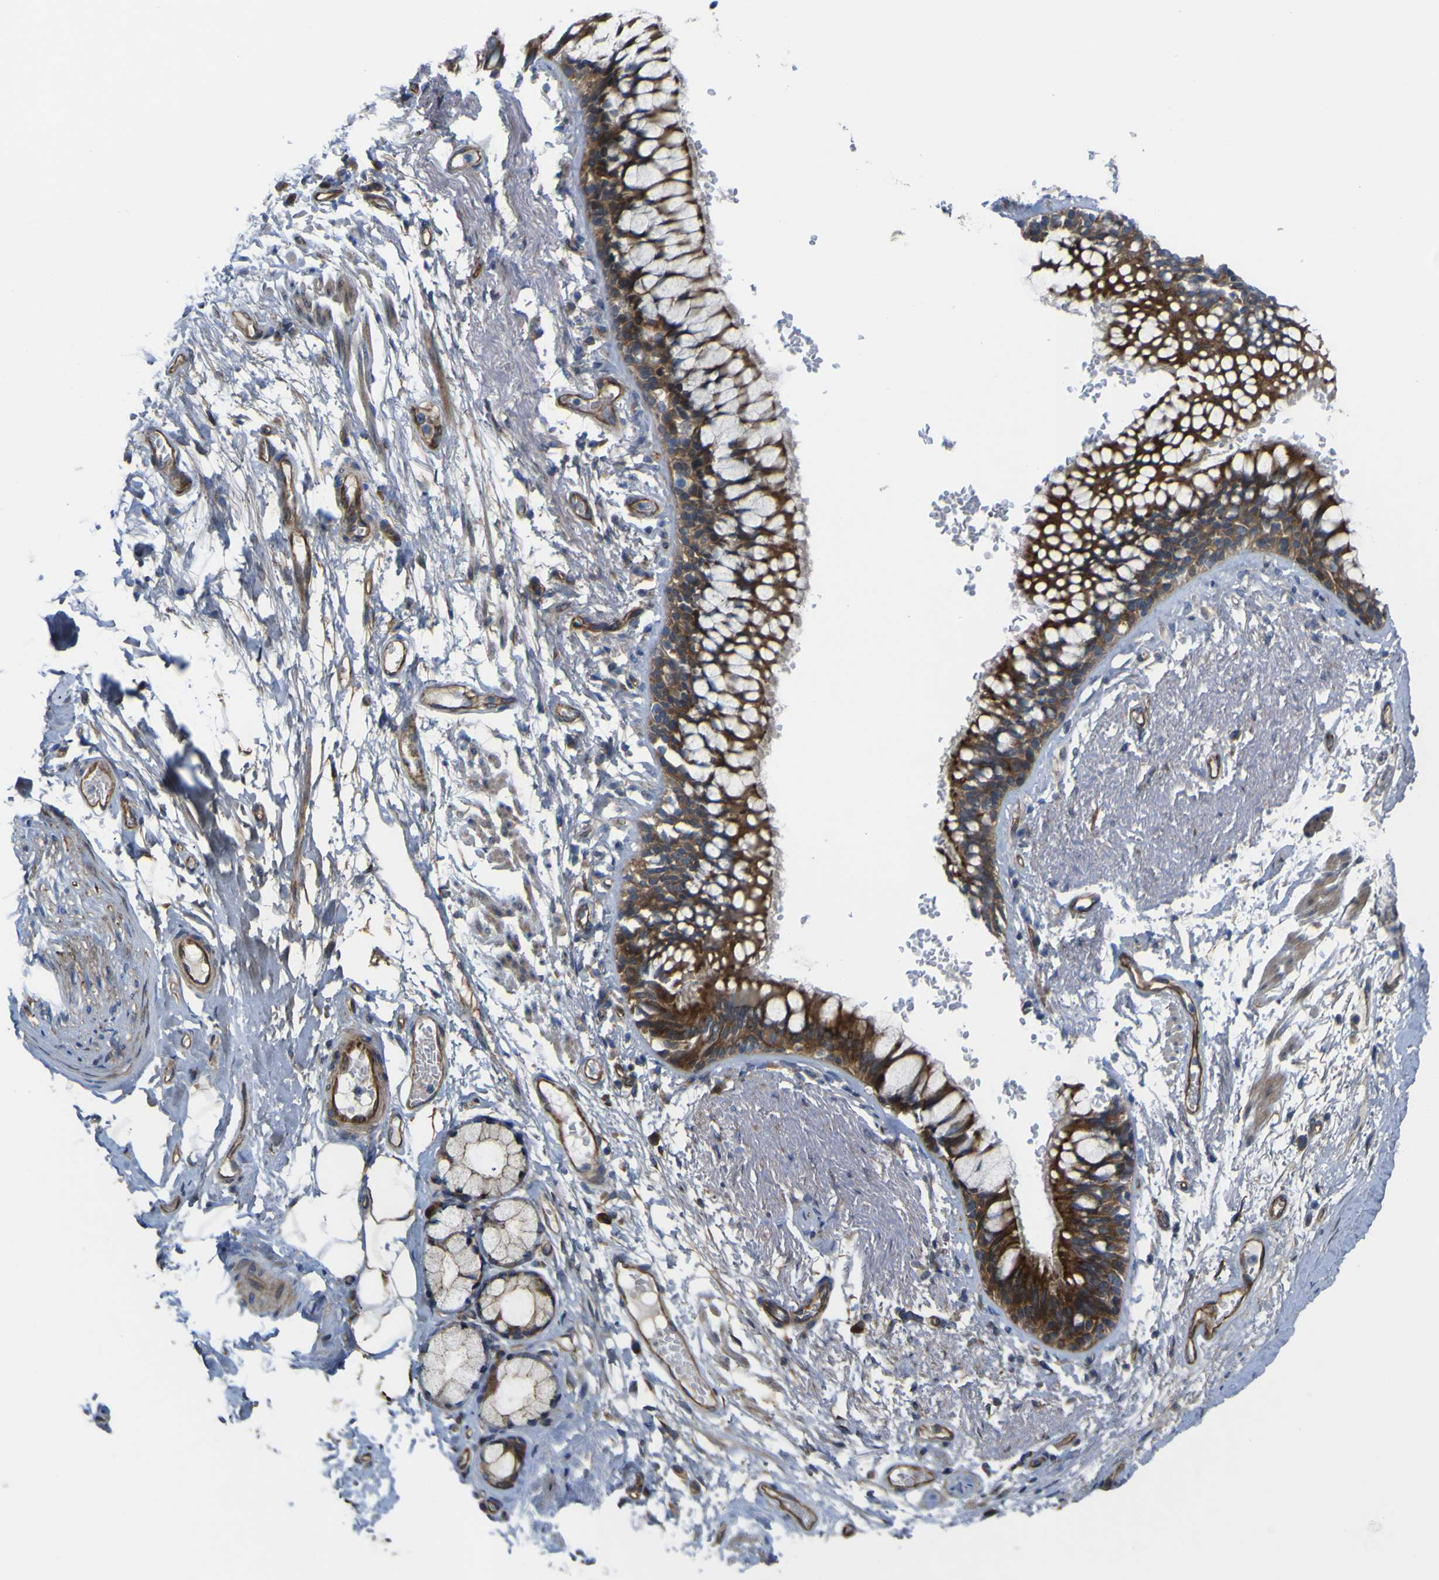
{"staining": {"intensity": "strong", "quantity": ">75%", "location": "cytoplasmic/membranous"}, "tissue": "adipose tissue", "cell_type": "Adipocytes", "image_type": "normal", "snomed": [{"axis": "morphology", "description": "Normal tissue, NOS"}, {"axis": "topography", "description": "Cartilage tissue"}, {"axis": "topography", "description": "Bronchus"}], "caption": "IHC photomicrograph of unremarkable human adipose tissue stained for a protein (brown), which reveals high levels of strong cytoplasmic/membranous staining in about >75% of adipocytes.", "gene": "FBXO30", "patient": {"sex": "female", "age": 73}}